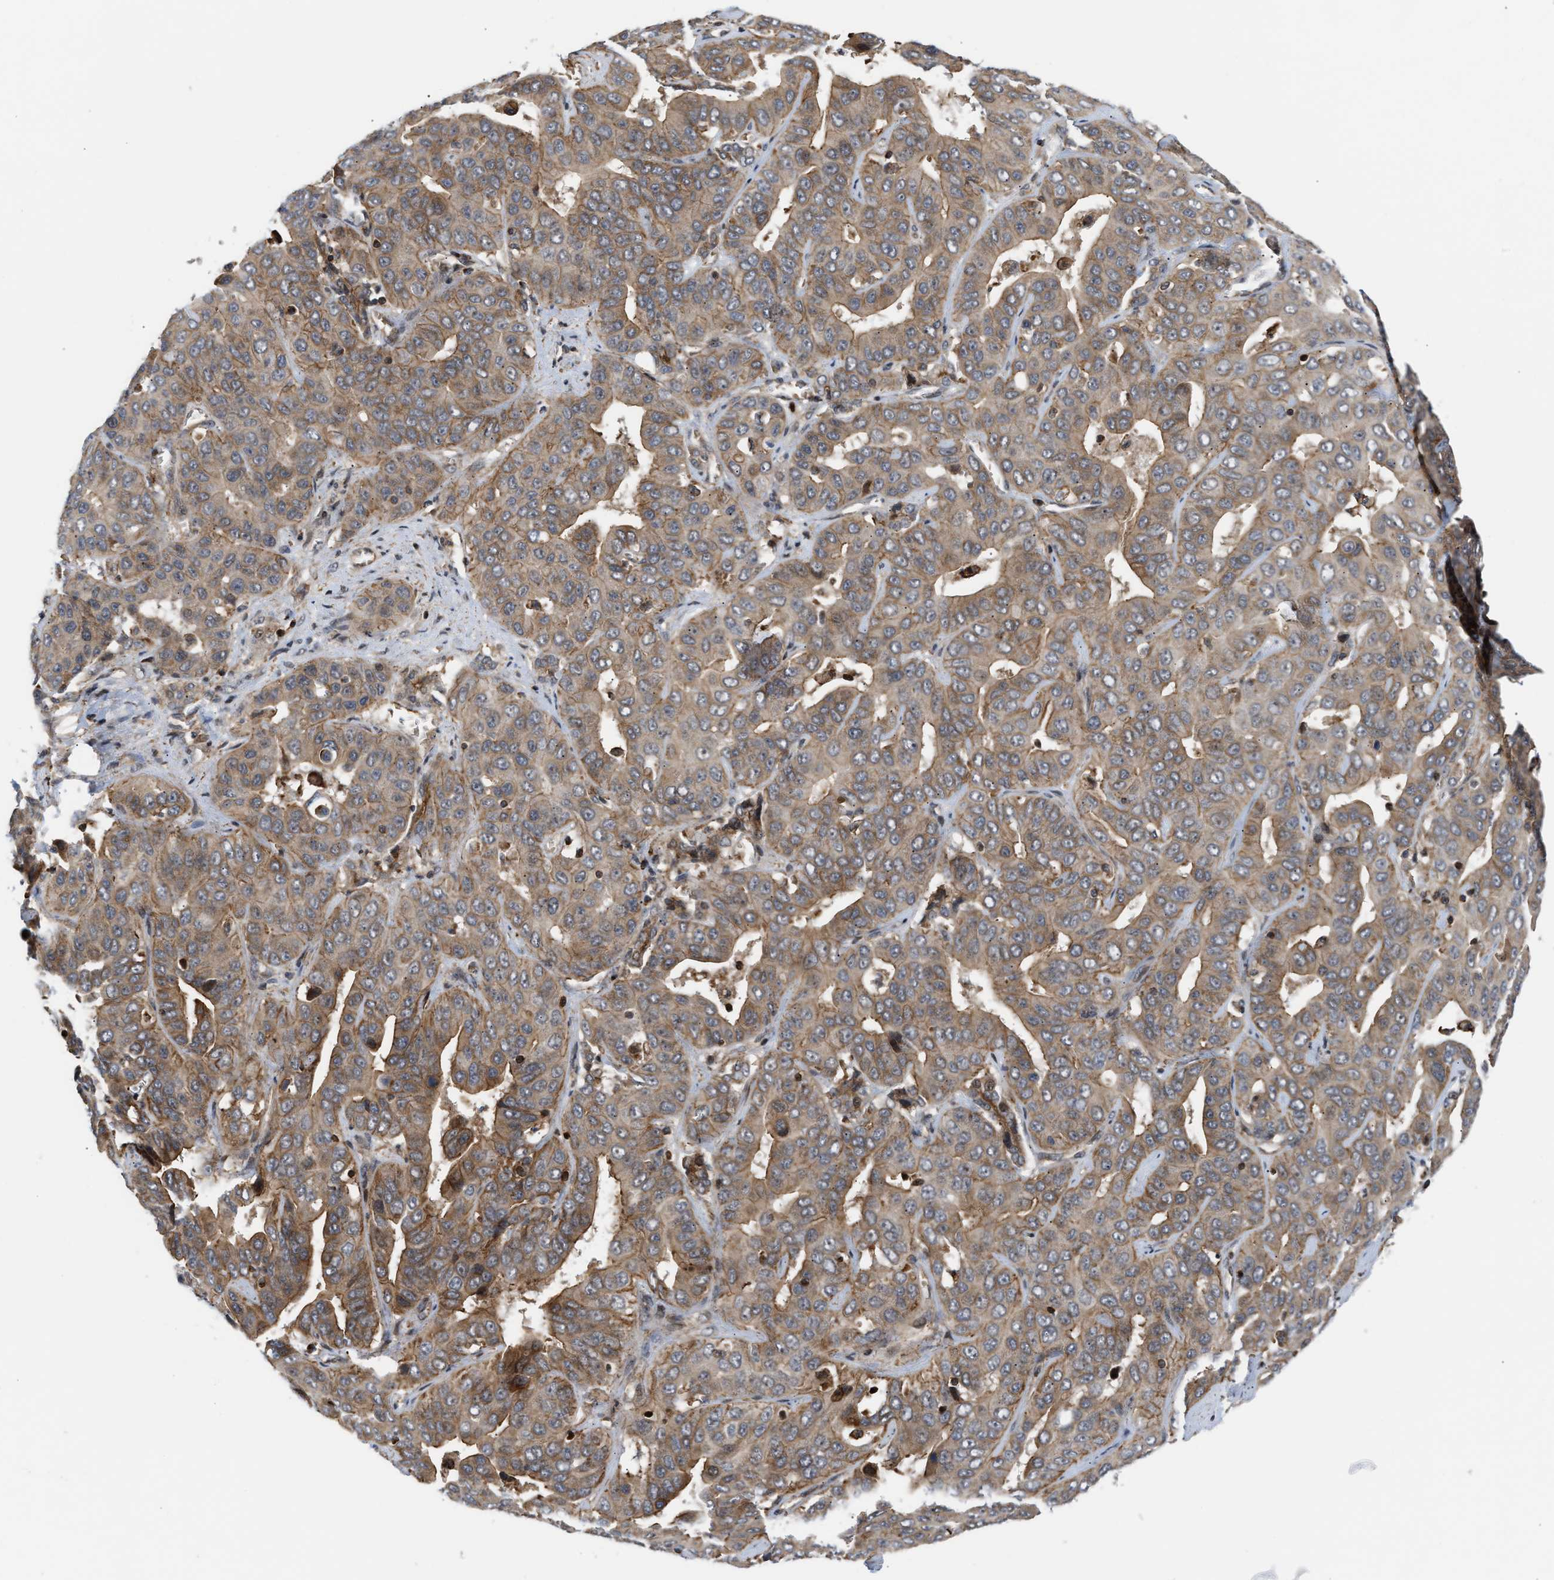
{"staining": {"intensity": "moderate", "quantity": ">75%", "location": "cytoplasmic/membranous"}, "tissue": "liver cancer", "cell_type": "Tumor cells", "image_type": "cancer", "snomed": [{"axis": "morphology", "description": "Cholangiocarcinoma"}, {"axis": "topography", "description": "Liver"}], "caption": "This is an image of IHC staining of liver cancer (cholangiocarcinoma), which shows moderate positivity in the cytoplasmic/membranous of tumor cells.", "gene": "STAU2", "patient": {"sex": "female", "age": 52}}